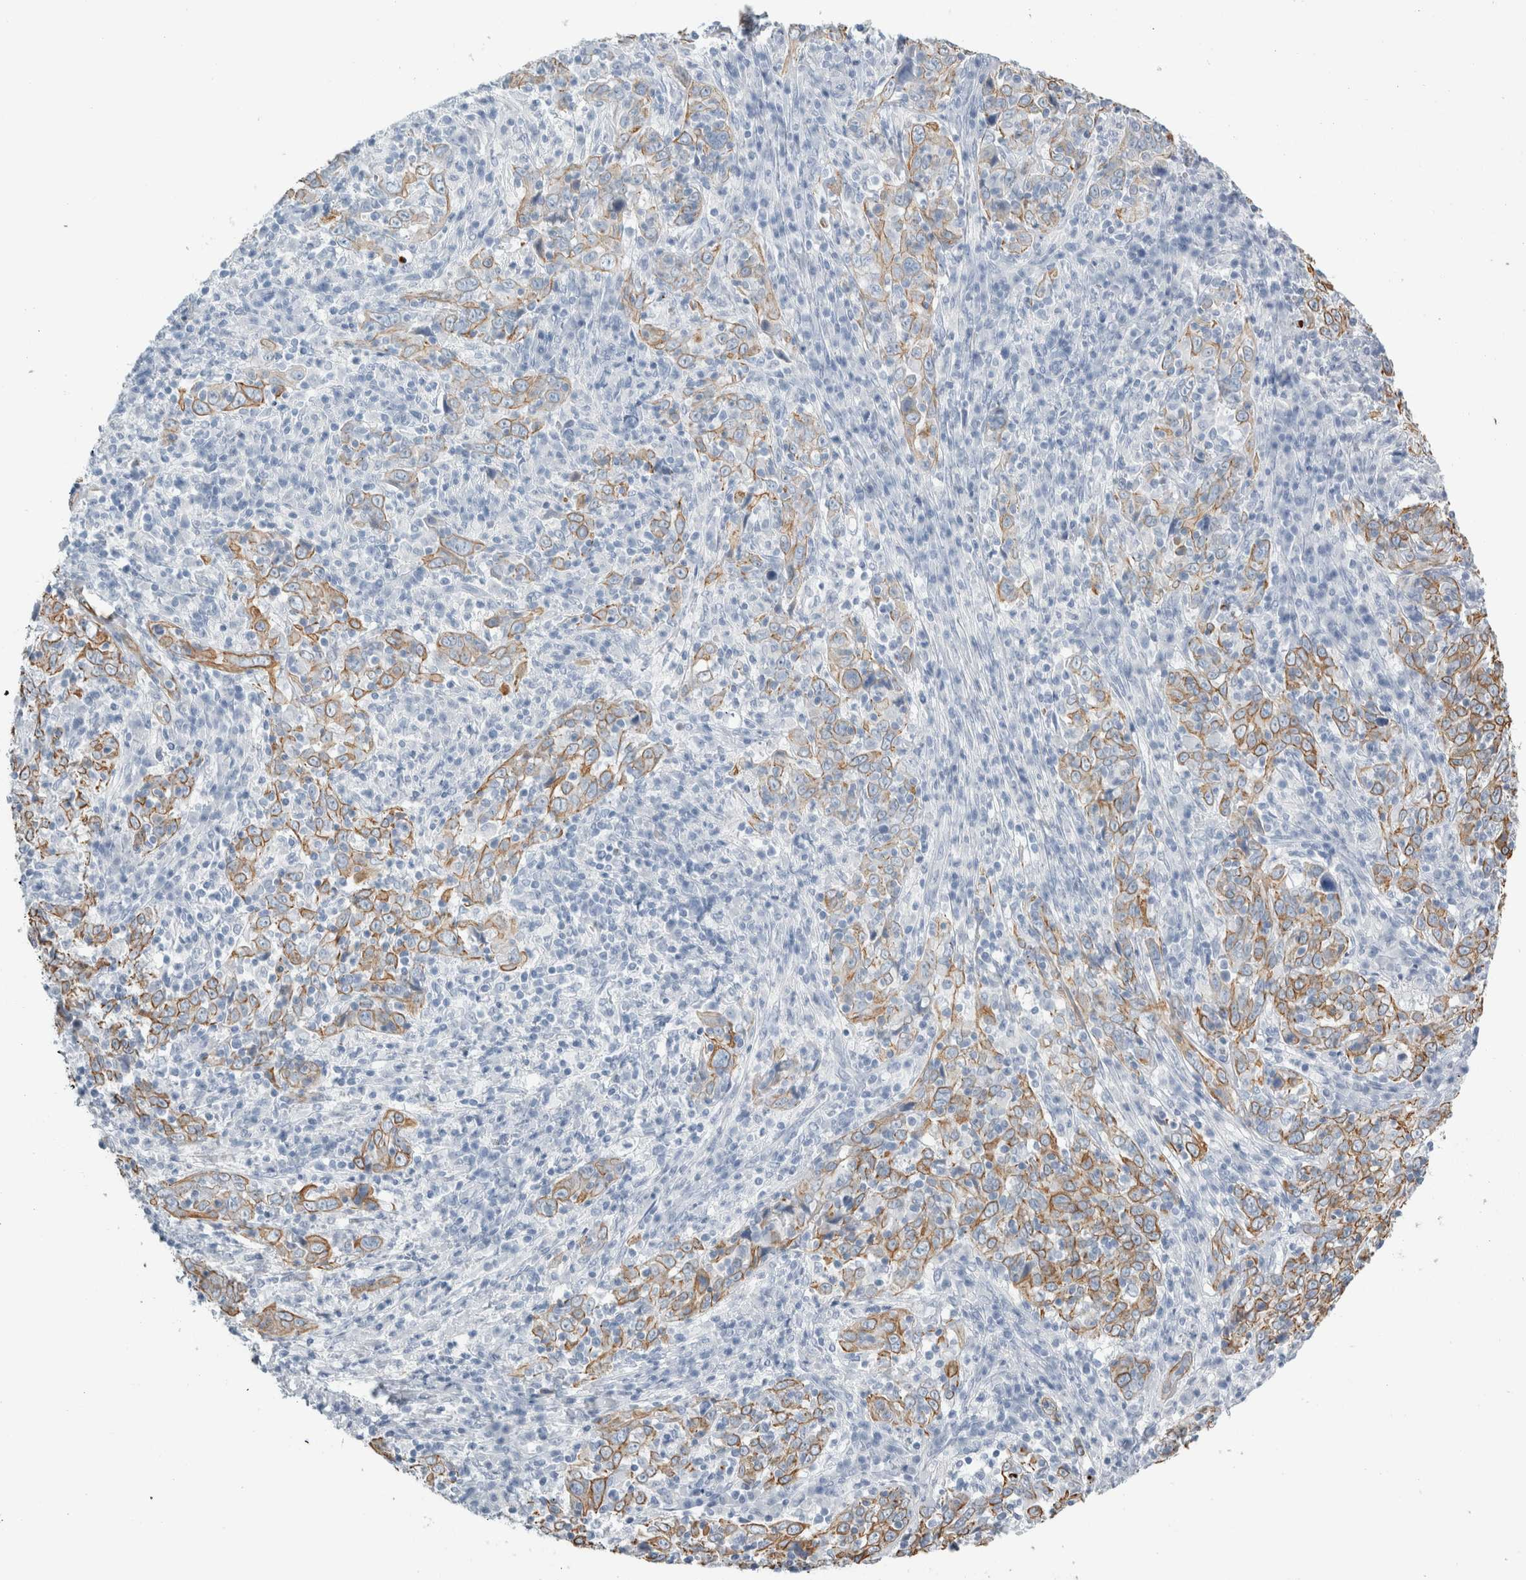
{"staining": {"intensity": "moderate", "quantity": "25%-75%", "location": "cytoplasmic/membranous"}, "tissue": "cervical cancer", "cell_type": "Tumor cells", "image_type": "cancer", "snomed": [{"axis": "morphology", "description": "Squamous cell carcinoma, NOS"}, {"axis": "topography", "description": "Cervix"}], "caption": "The immunohistochemical stain labels moderate cytoplasmic/membranous staining in tumor cells of cervical cancer (squamous cell carcinoma) tissue.", "gene": "RPH3AL", "patient": {"sex": "female", "age": 46}}